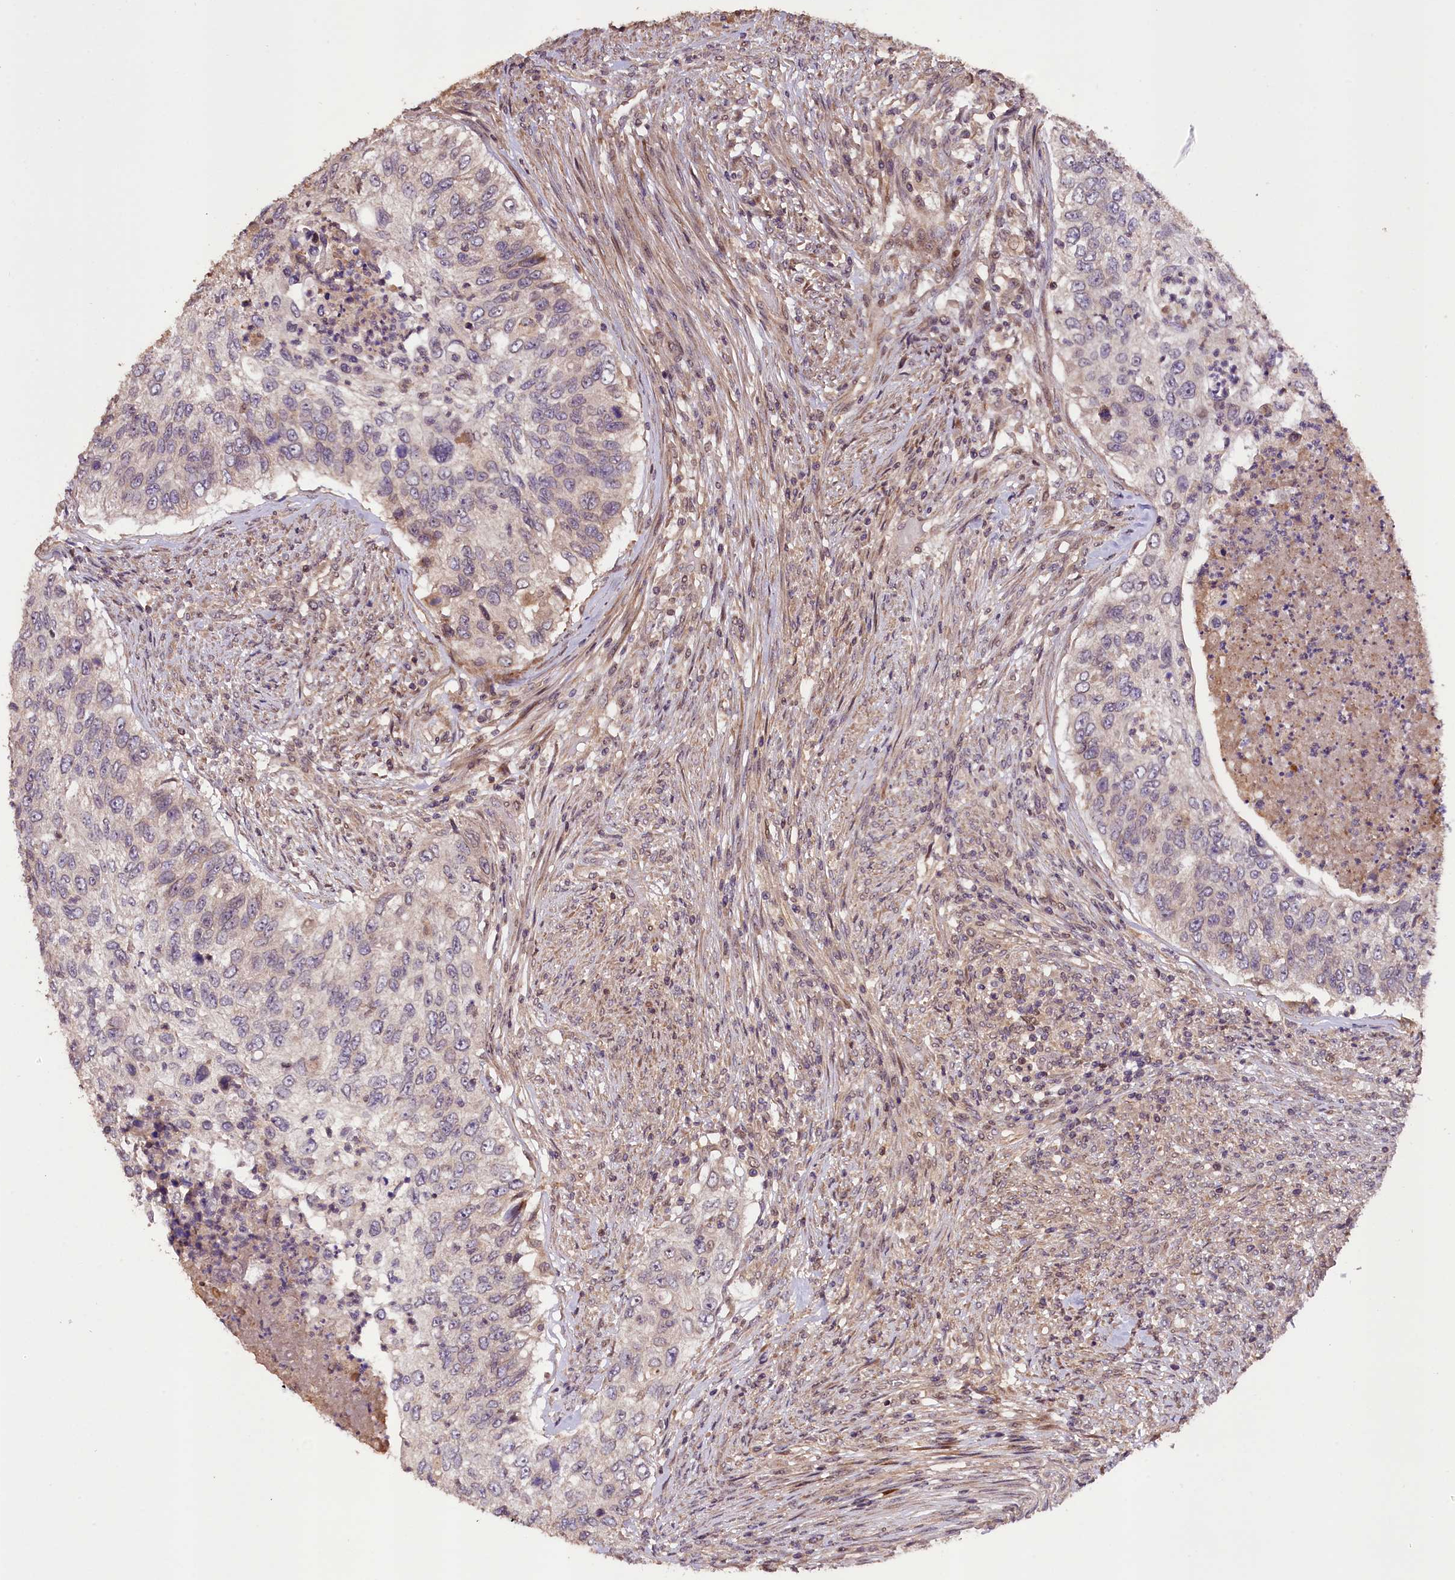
{"staining": {"intensity": "negative", "quantity": "none", "location": "none"}, "tissue": "urothelial cancer", "cell_type": "Tumor cells", "image_type": "cancer", "snomed": [{"axis": "morphology", "description": "Urothelial carcinoma, High grade"}, {"axis": "topography", "description": "Urinary bladder"}], "caption": "This is an IHC micrograph of human urothelial cancer. There is no expression in tumor cells.", "gene": "DNAJB9", "patient": {"sex": "female", "age": 60}}